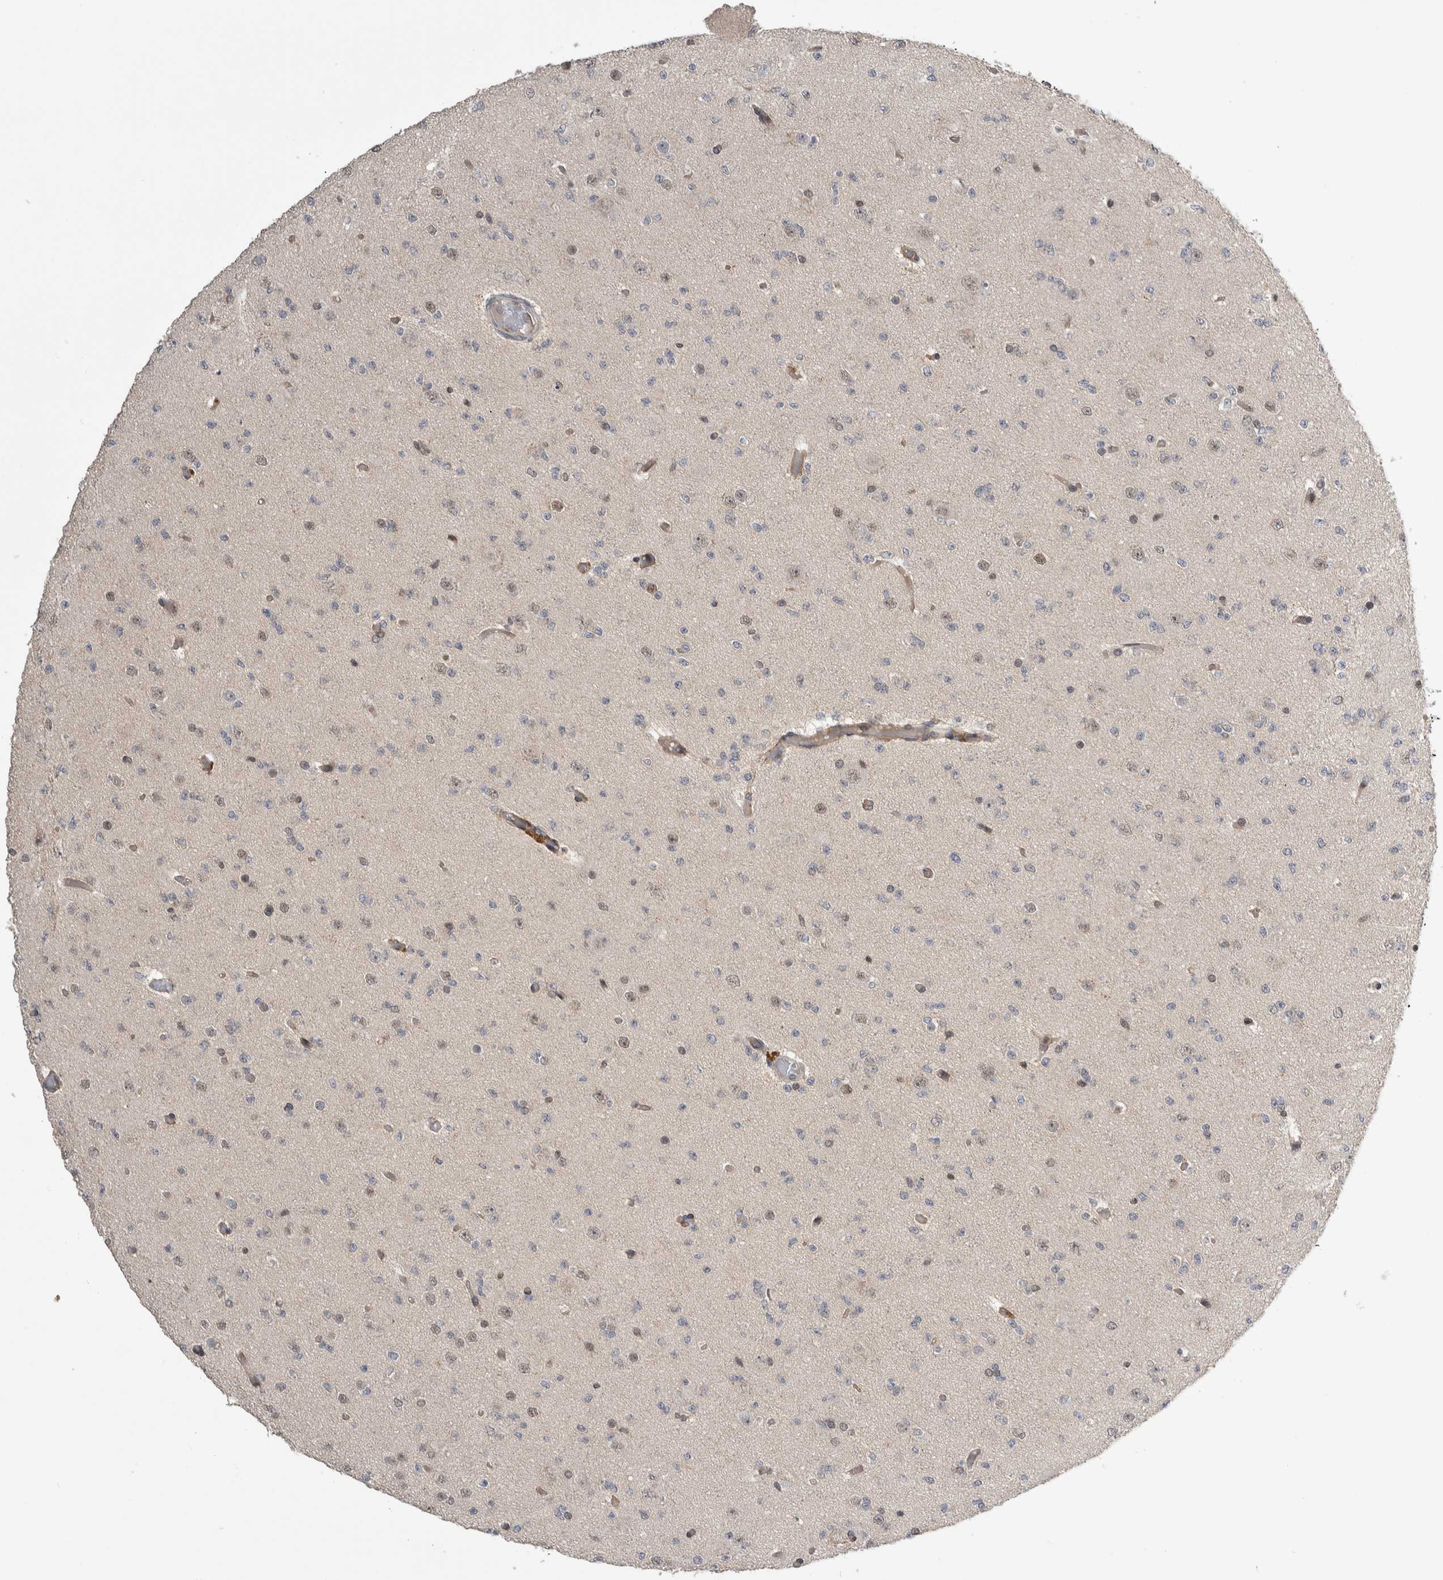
{"staining": {"intensity": "negative", "quantity": "none", "location": "none"}, "tissue": "glioma", "cell_type": "Tumor cells", "image_type": "cancer", "snomed": [{"axis": "morphology", "description": "Glioma, malignant, Low grade"}, {"axis": "topography", "description": "Brain"}], "caption": "Tumor cells are negative for protein expression in human glioma.", "gene": "PRDM4", "patient": {"sex": "female", "age": 22}}